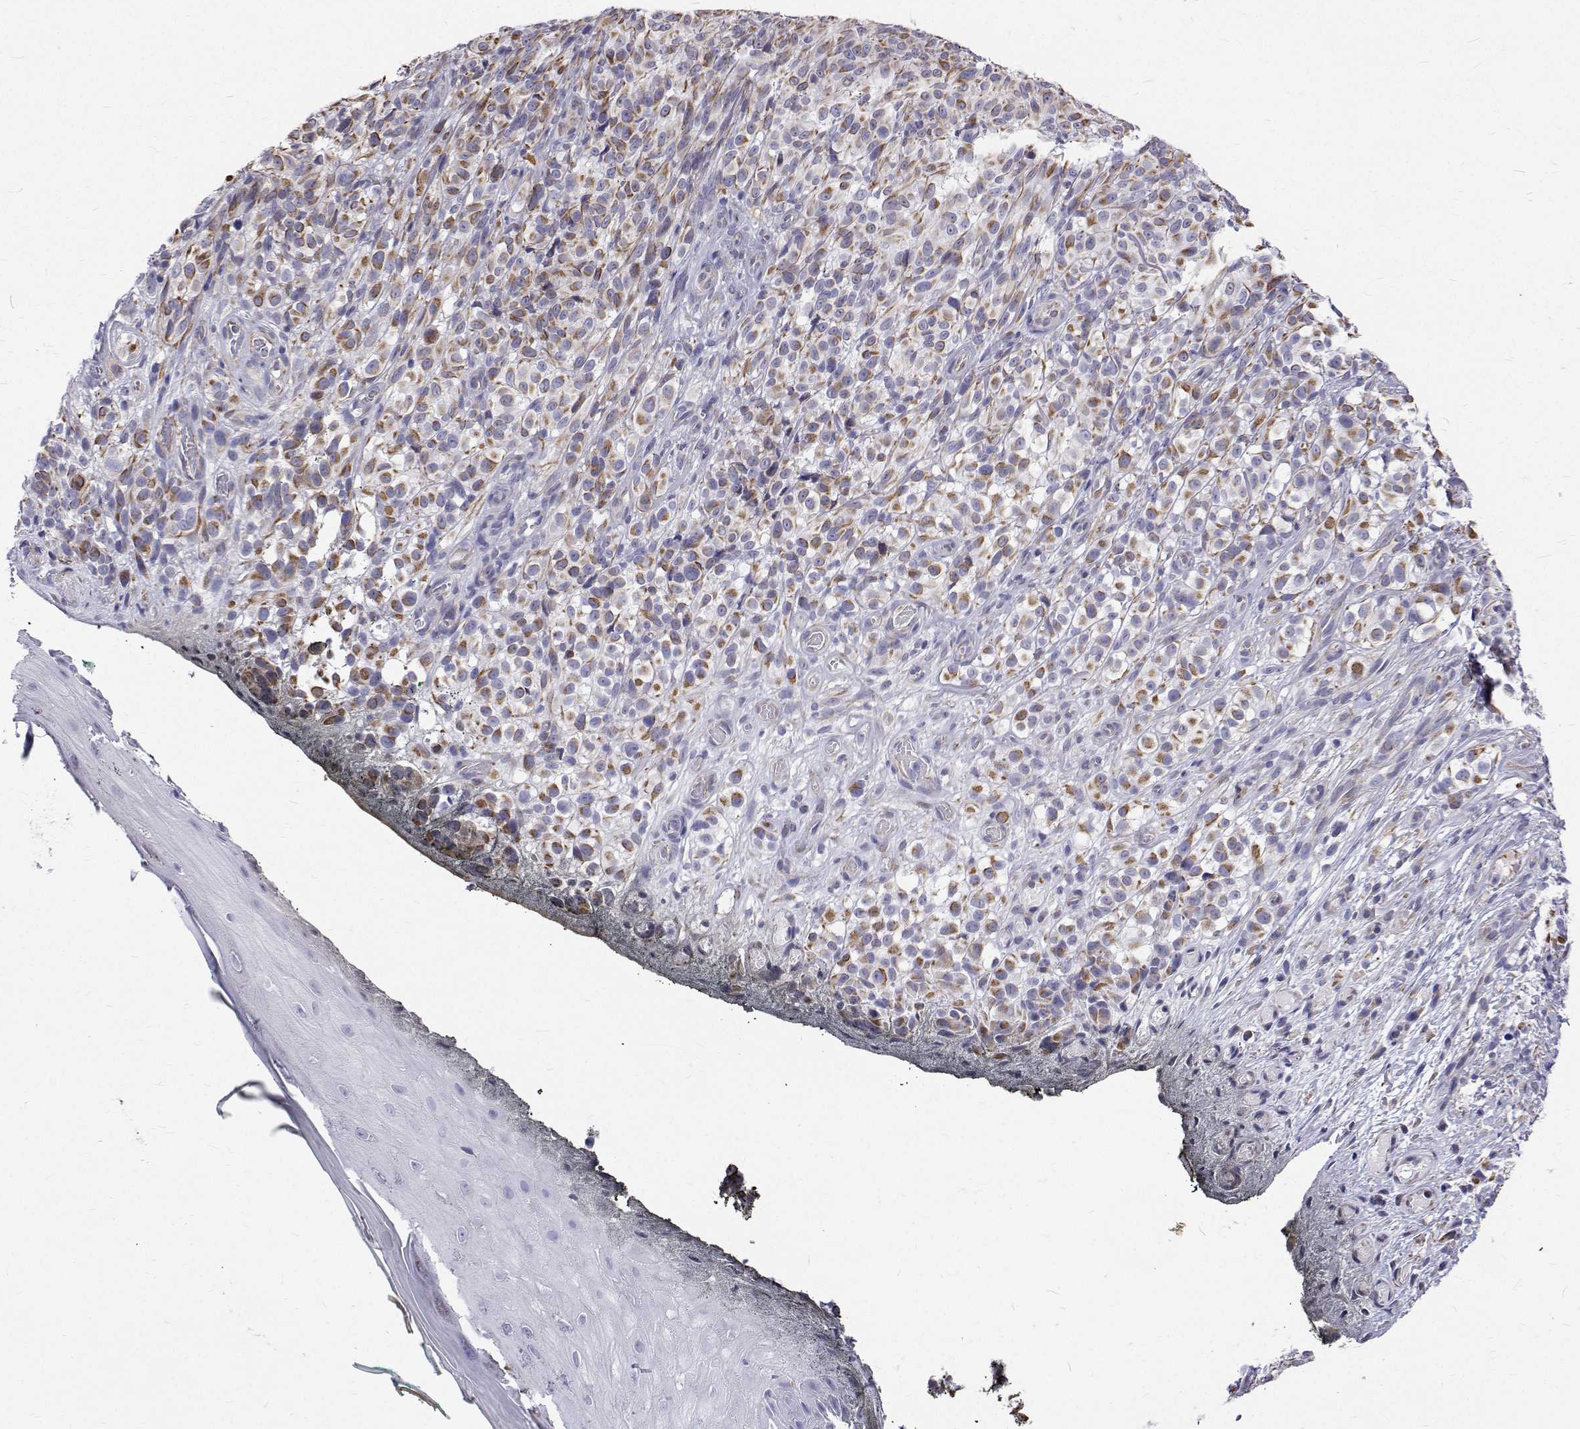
{"staining": {"intensity": "moderate", "quantity": "25%-75%", "location": "cytoplasmic/membranous"}, "tissue": "melanoma", "cell_type": "Tumor cells", "image_type": "cancer", "snomed": [{"axis": "morphology", "description": "Malignant melanoma, NOS"}, {"axis": "topography", "description": "Skin"}], "caption": "This image exhibits melanoma stained with immunohistochemistry to label a protein in brown. The cytoplasmic/membranous of tumor cells show moderate positivity for the protein. Nuclei are counter-stained blue.", "gene": "OPRPN", "patient": {"sex": "female", "age": 85}}